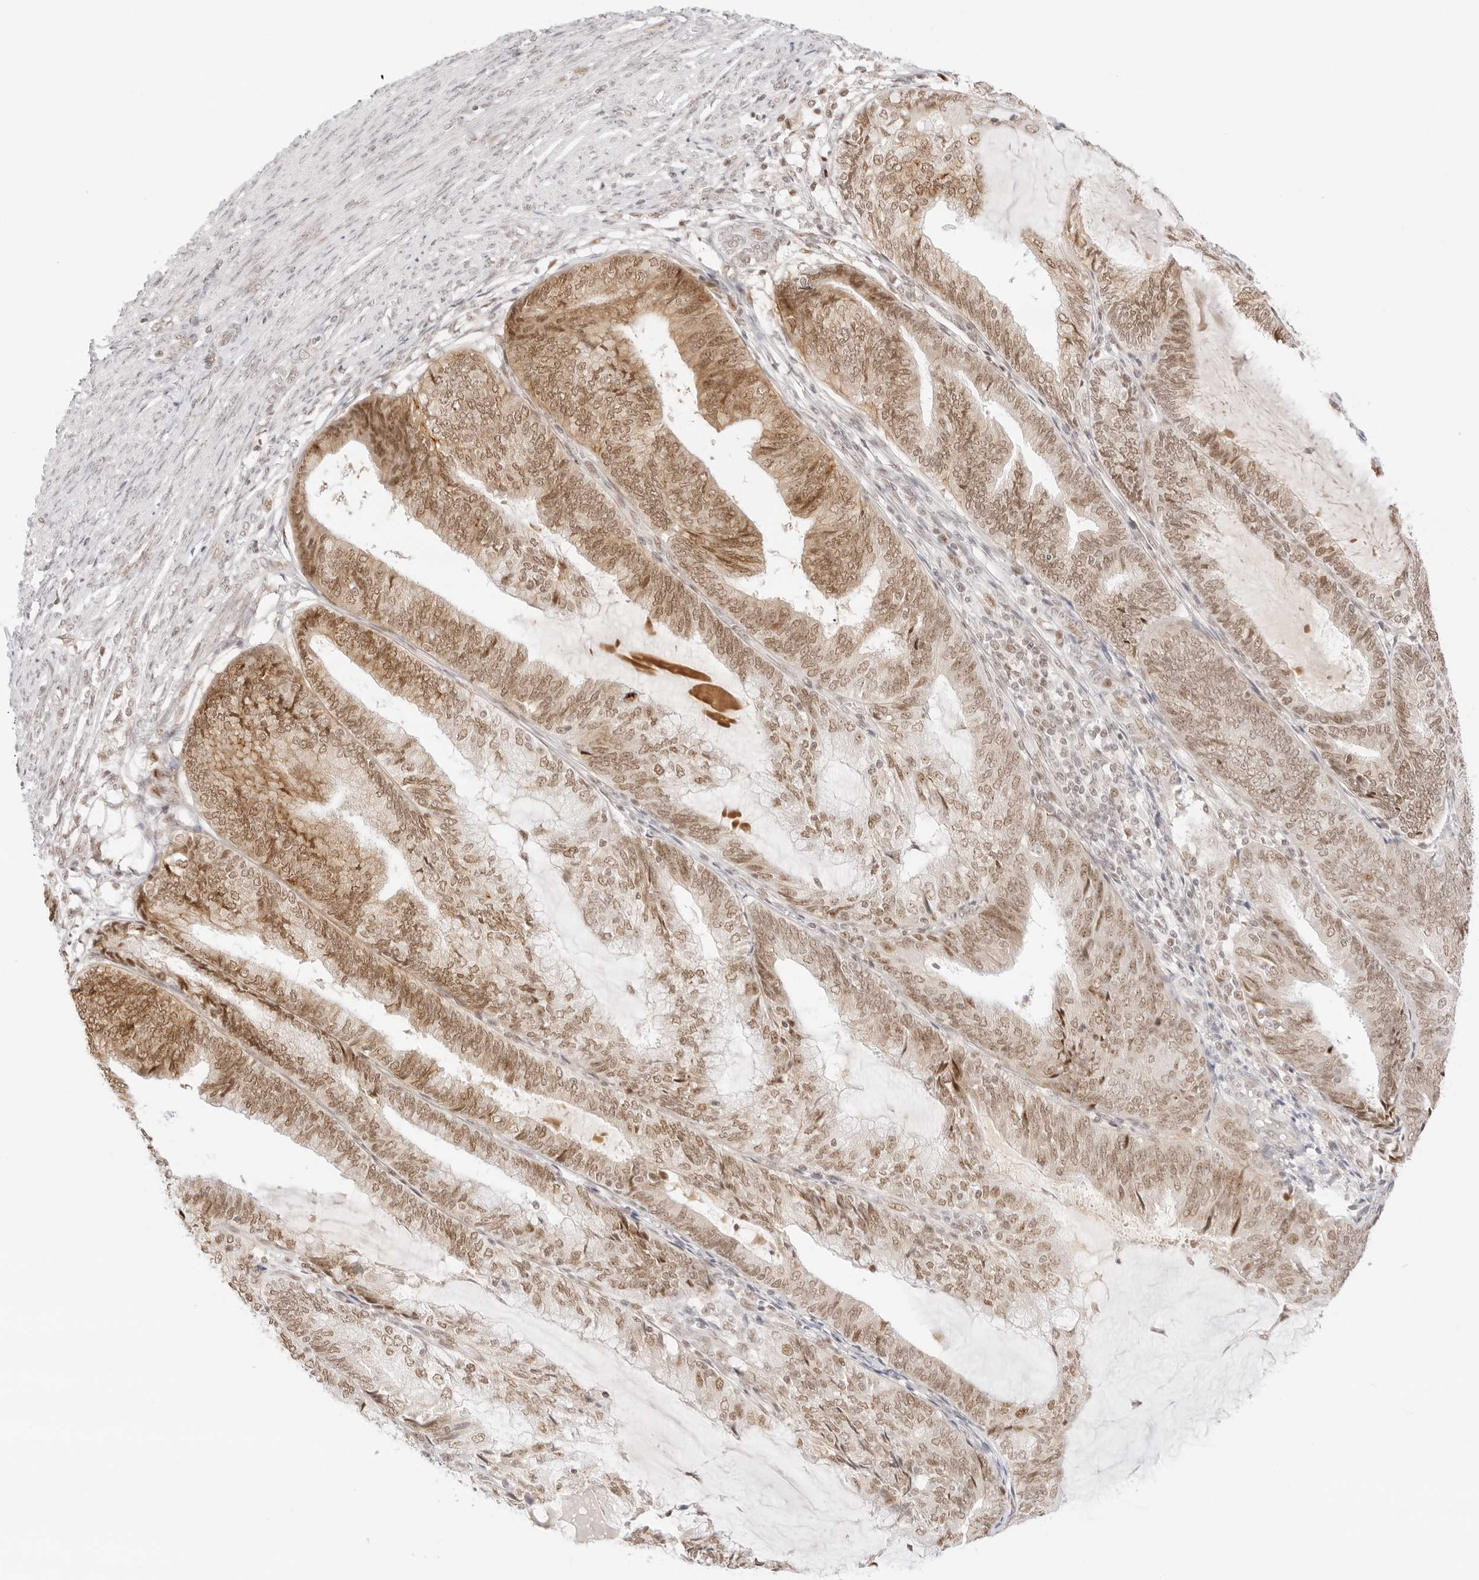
{"staining": {"intensity": "moderate", "quantity": ">75%", "location": "cytoplasmic/membranous,nuclear"}, "tissue": "endometrial cancer", "cell_type": "Tumor cells", "image_type": "cancer", "snomed": [{"axis": "morphology", "description": "Adenocarcinoma, NOS"}, {"axis": "topography", "description": "Endometrium"}], "caption": "The micrograph exhibits staining of adenocarcinoma (endometrial), revealing moderate cytoplasmic/membranous and nuclear protein staining (brown color) within tumor cells. (DAB IHC, brown staining for protein, blue staining for nuclei).", "gene": "ITGA6", "patient": {"sex": "female", "age": 81}}